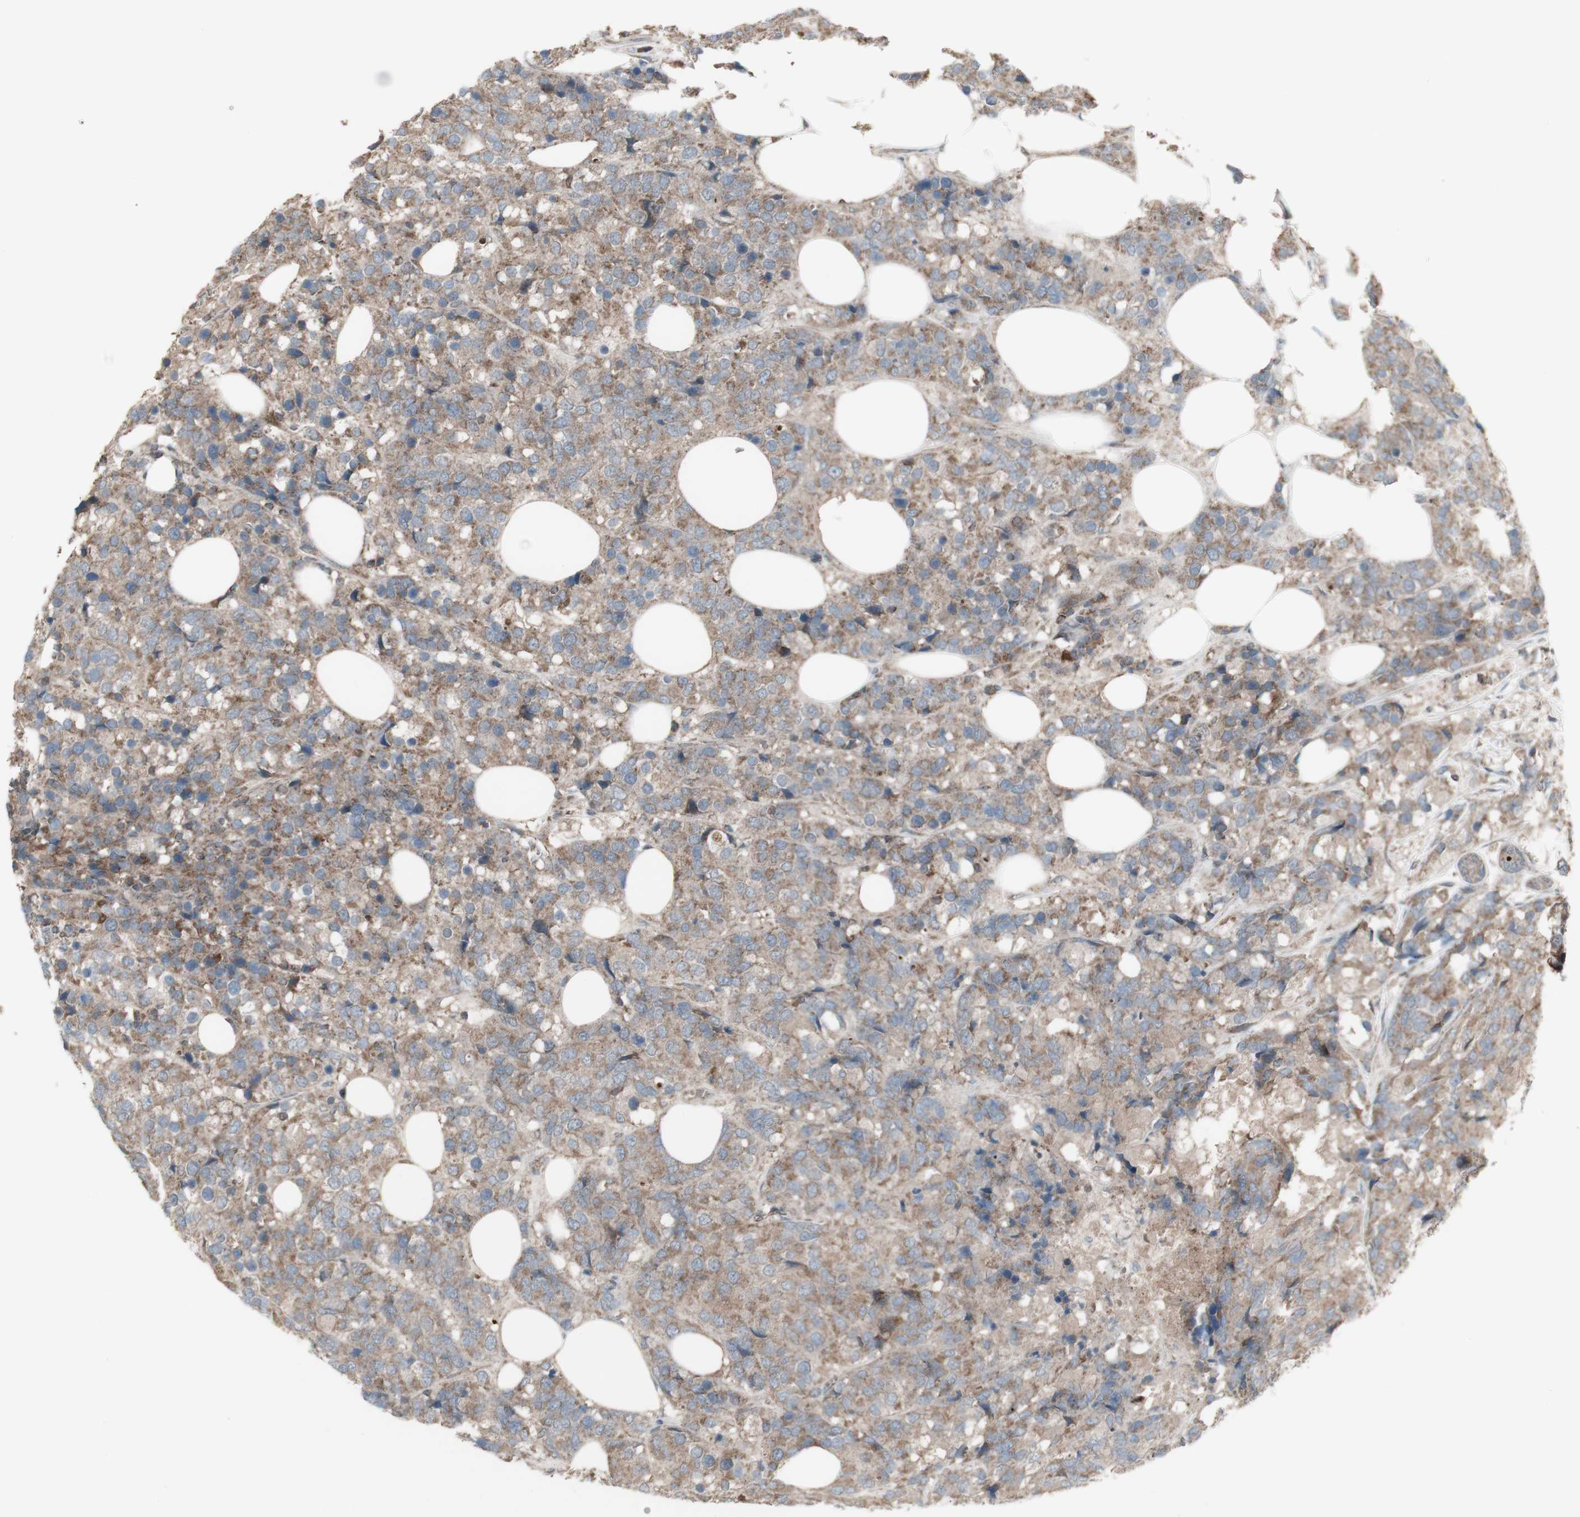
{"staining": {"intensity": "weak", "quantity": ">75%", "location": "cytoplasmic/membranous"}, "tissue": "breast cancer", "cell_type": "Tumor cells", "image_type": "cancer", "snomed": [{"axis": "morphology", "description": "Lobular carcinoma"}, {"axis": "topography", "description": "Breast"}], "caption": "Breast cancer (lobular carcinoma) was stained to show a protein in brown. There is low levels of weak cytoplasmic/membranous staining in about >75% of tumor cells.", "gene": "SHC1", "patient": {"sex": "female", "age": 59}}